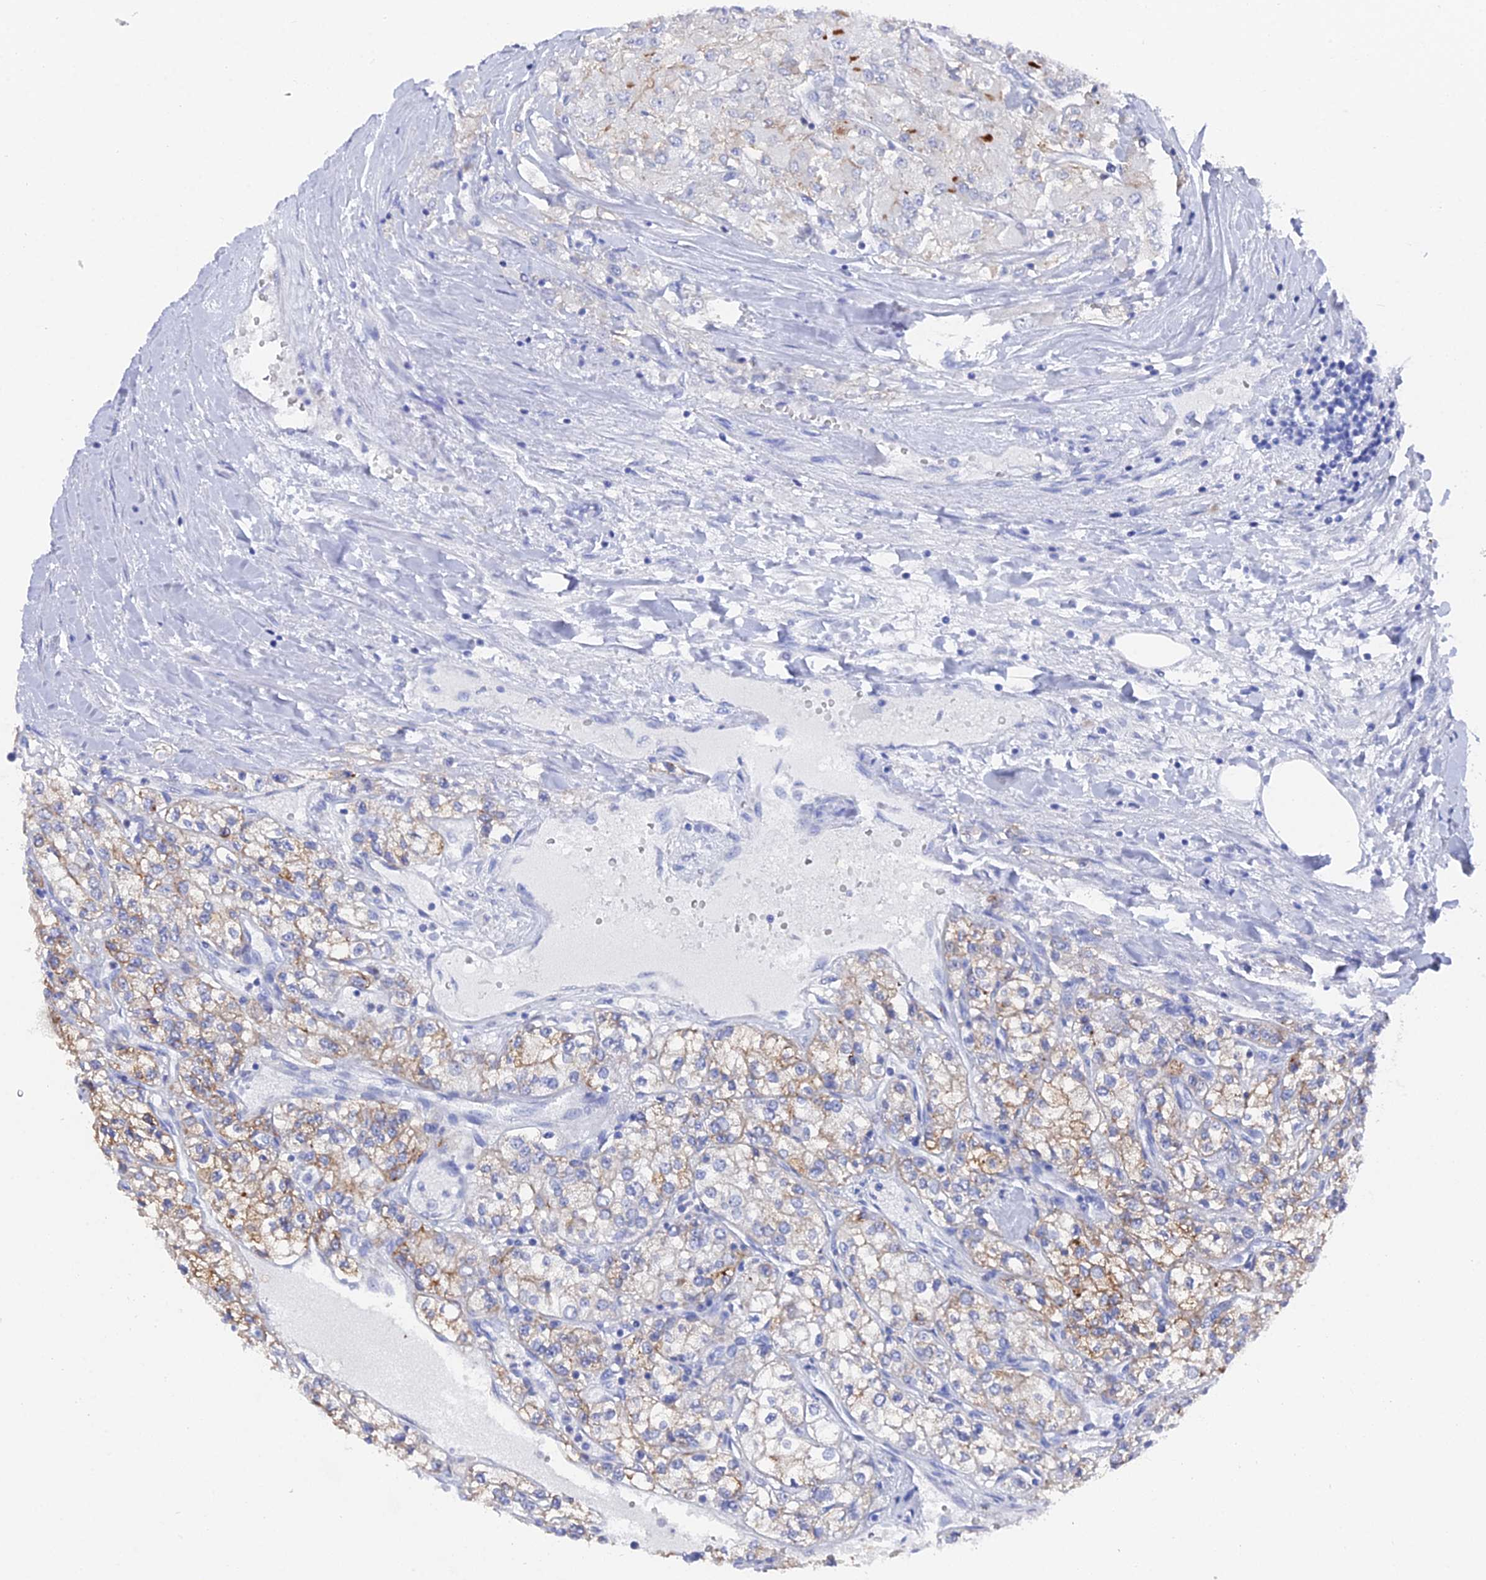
{"staining": {"intensity": "moderate", "quantity": "<25%", "location": "cytoplasmic/membranous"}, "tissue": "renal cancer", "cell_type": "Tumor cells", "image_type": "cancer", "snomed": [{"axis": "morphology", "description": "Adenocarcinoma, NOS"}, {"axis": "topography", "description": "Kidney"}], "caption": "Approximately <25% of tumor cells in adenocarcinoma (renal) exhibit moderate cytoplasmic/membranous protein staining as visualized by brown immunohistochemical staining.", "gene": "ENPP3", "patient": {"sex": "male", "age": 80}}